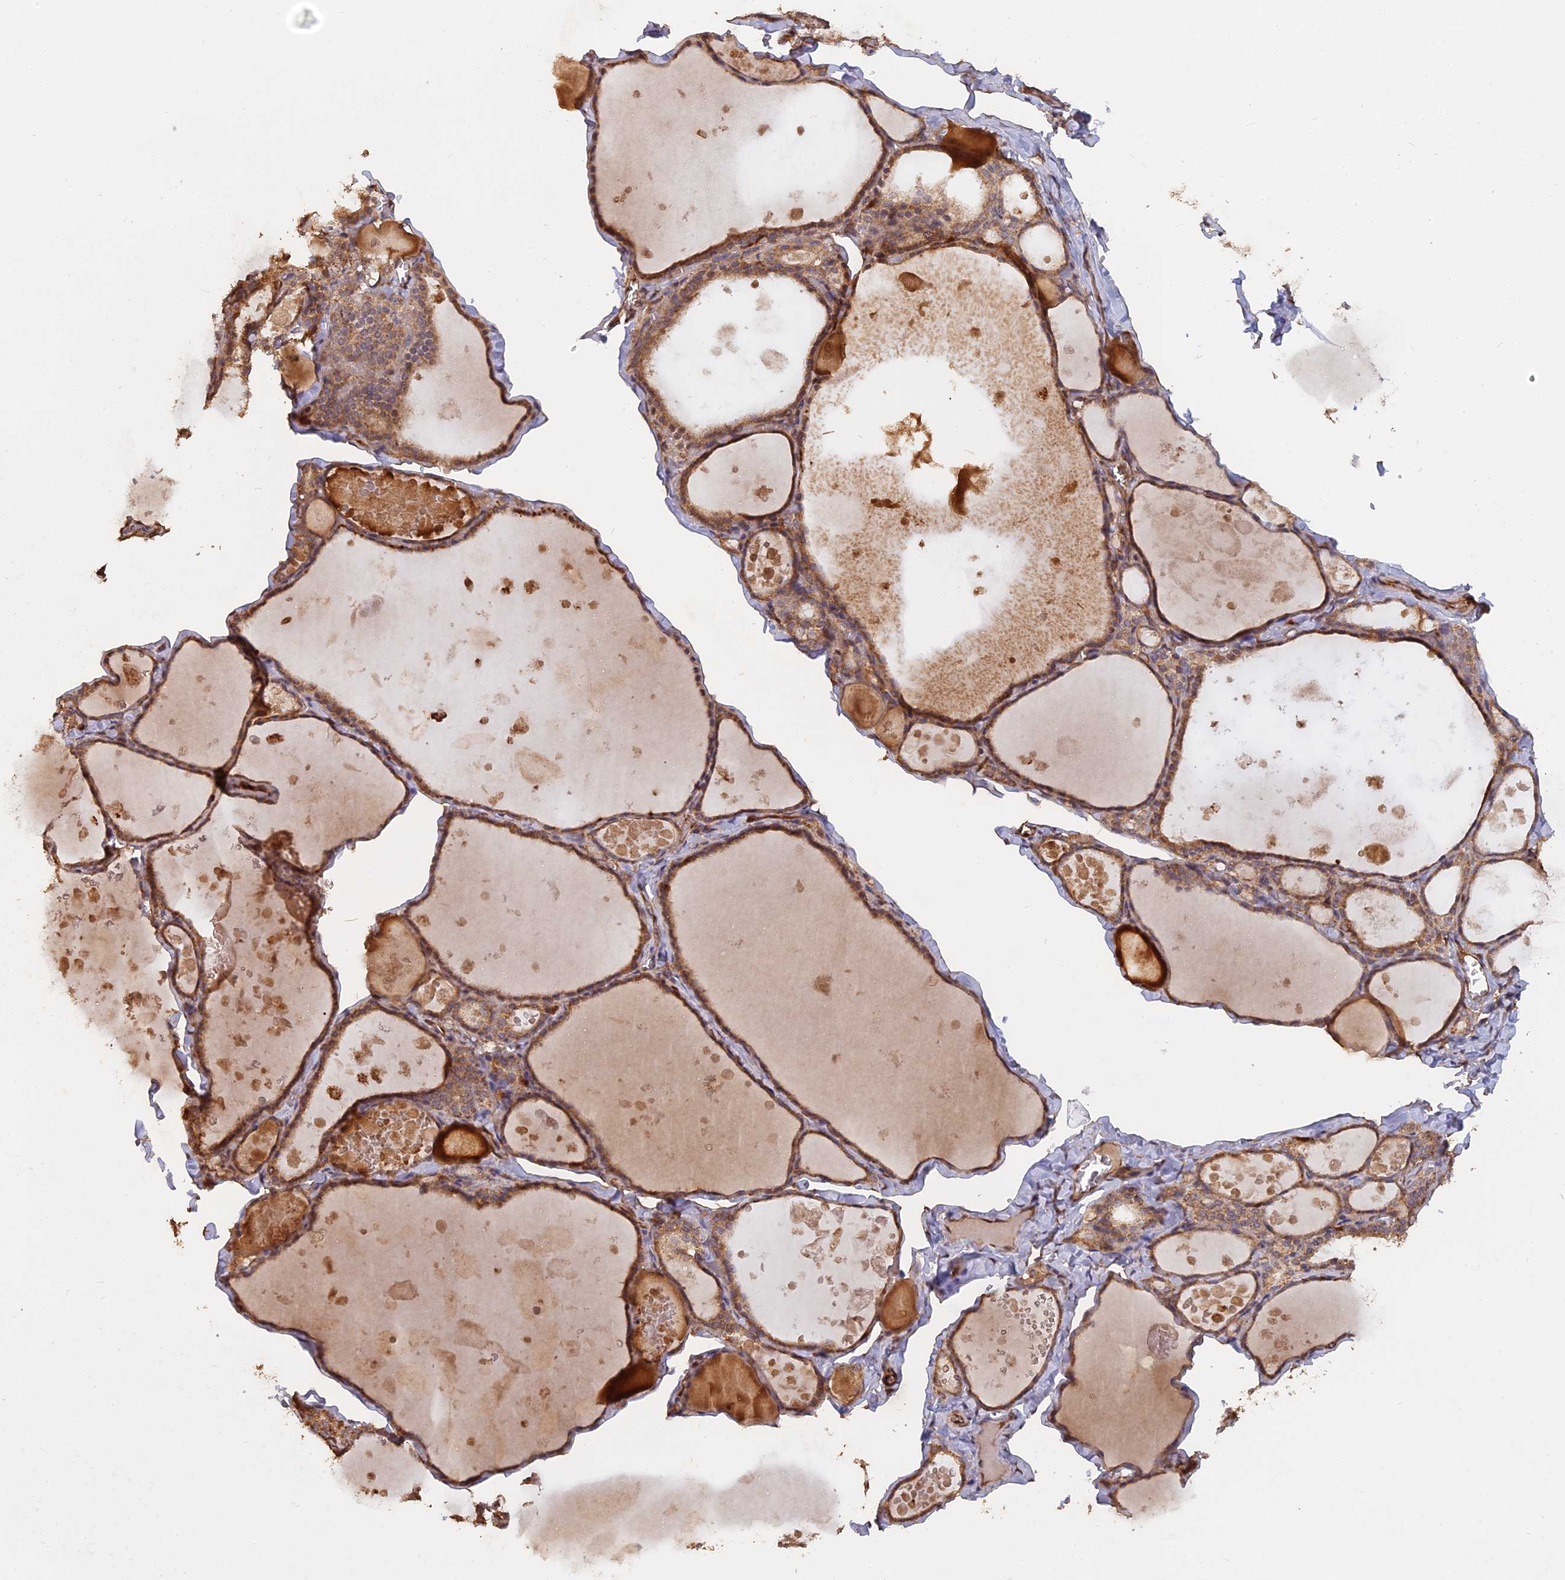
{"staining": {"intensity": "moderate", "quantity": ">75%", "location": "cytoplasmic/membranous"}, "tissue": "thyroid gland", "cell_type": "Glandular cells", "image_type": "normal", "snomed": [{"axis": "morphology", "description": "Normal tissue, NOS"}, {"axis": "topography", "description": "Thyroid gland"}], "caption": "The immunohistochemical stain labels moderate cytoplasmic/membranous positivity in glandular cells of unremarkable thyroid gland.", "gene": "SAC3D1", "patient": {"sex": "male", "age": 56}}